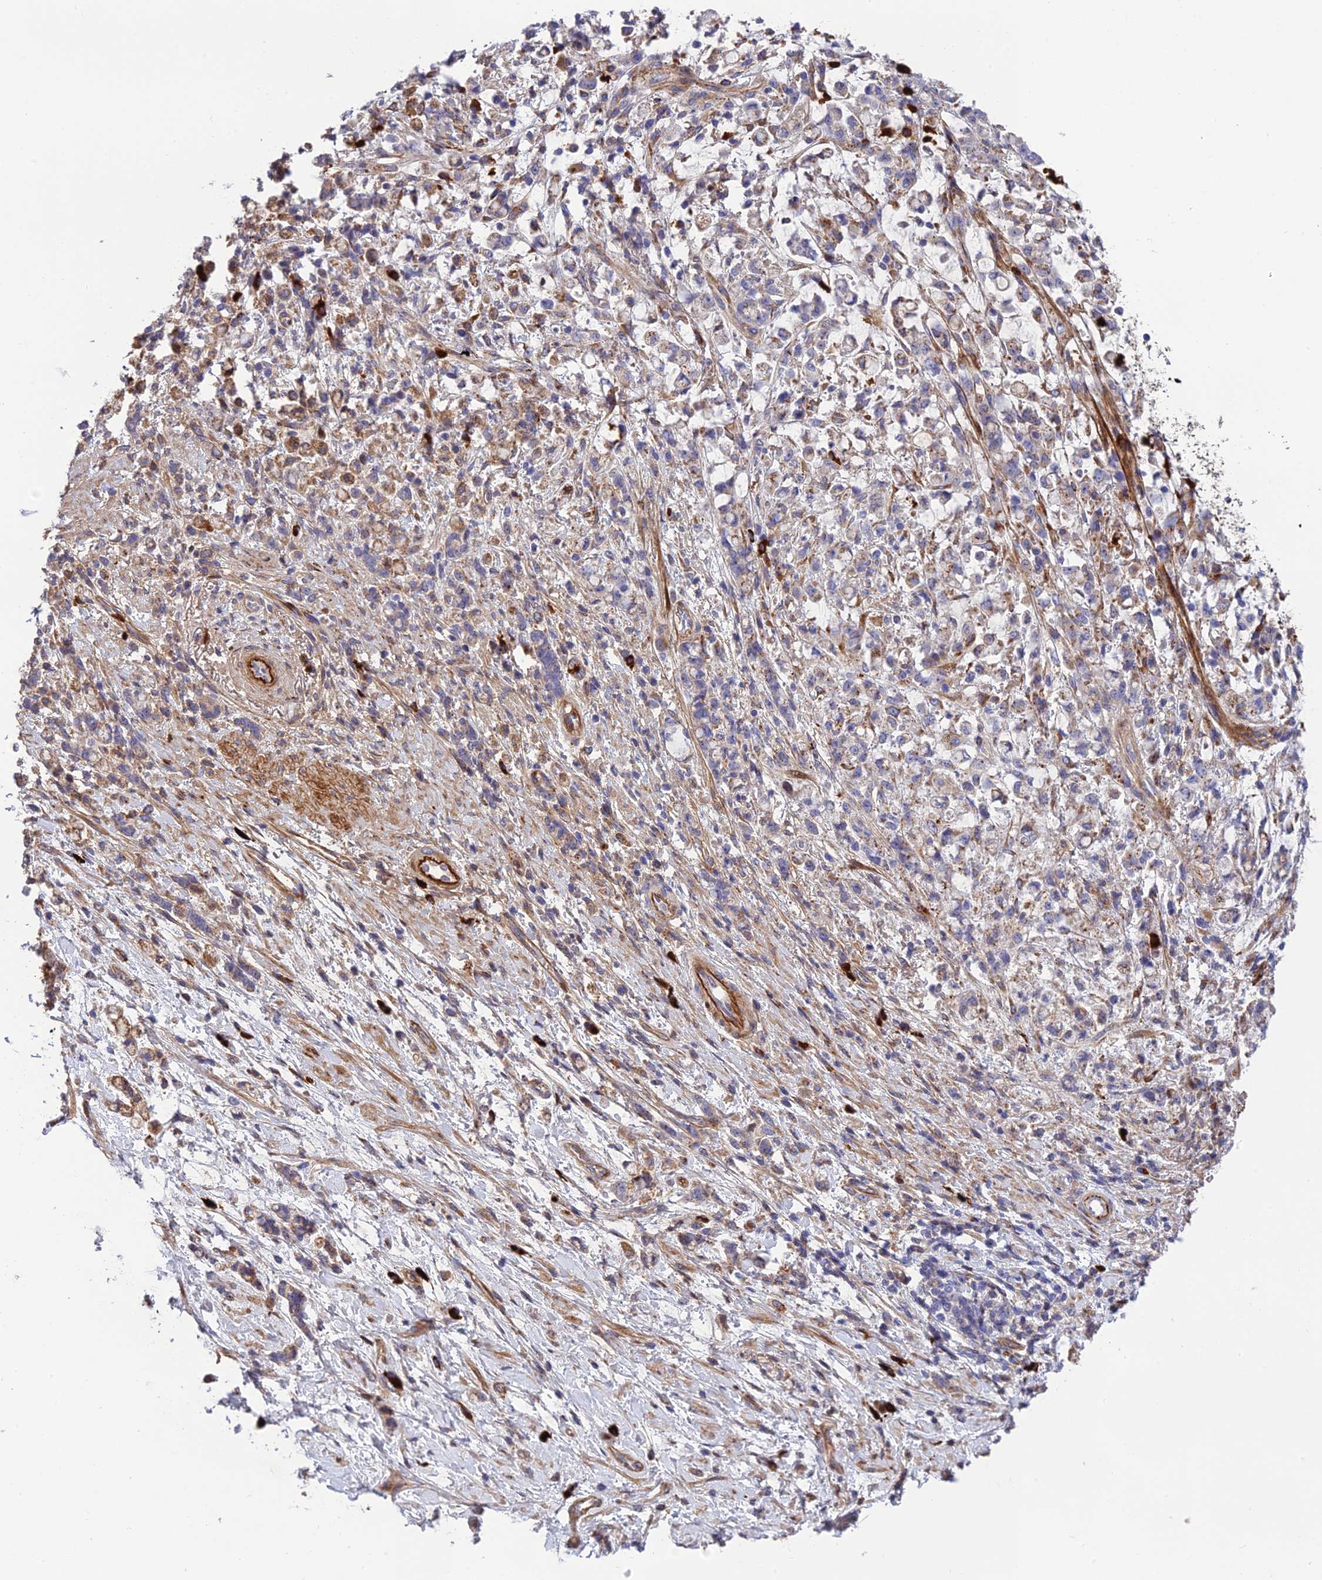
{"staining": {"intensity": "weak", "quantity": "25%-75%", "location": "cytoplasmic/membranous"}, "tissue": "stomach cancer", "cell_type": "Tumor cells", "image_type": "cancer", "snomed": [{"axis": "morphology", "description": "Adenocarcinoma, NOS"}, {"axis": "topography", "description": "Stomach"}], "caption": "An immunohistochemistry (IHC) photomicrograph of tumor tissue is shown. Protein staining in brown highlights weak cytoplasmic/membranous positivity in adenocarcinoma (stomach) within tumor cells.", "gene": "CPSF4L", "patient": {"sex": "female", "age": 60}}